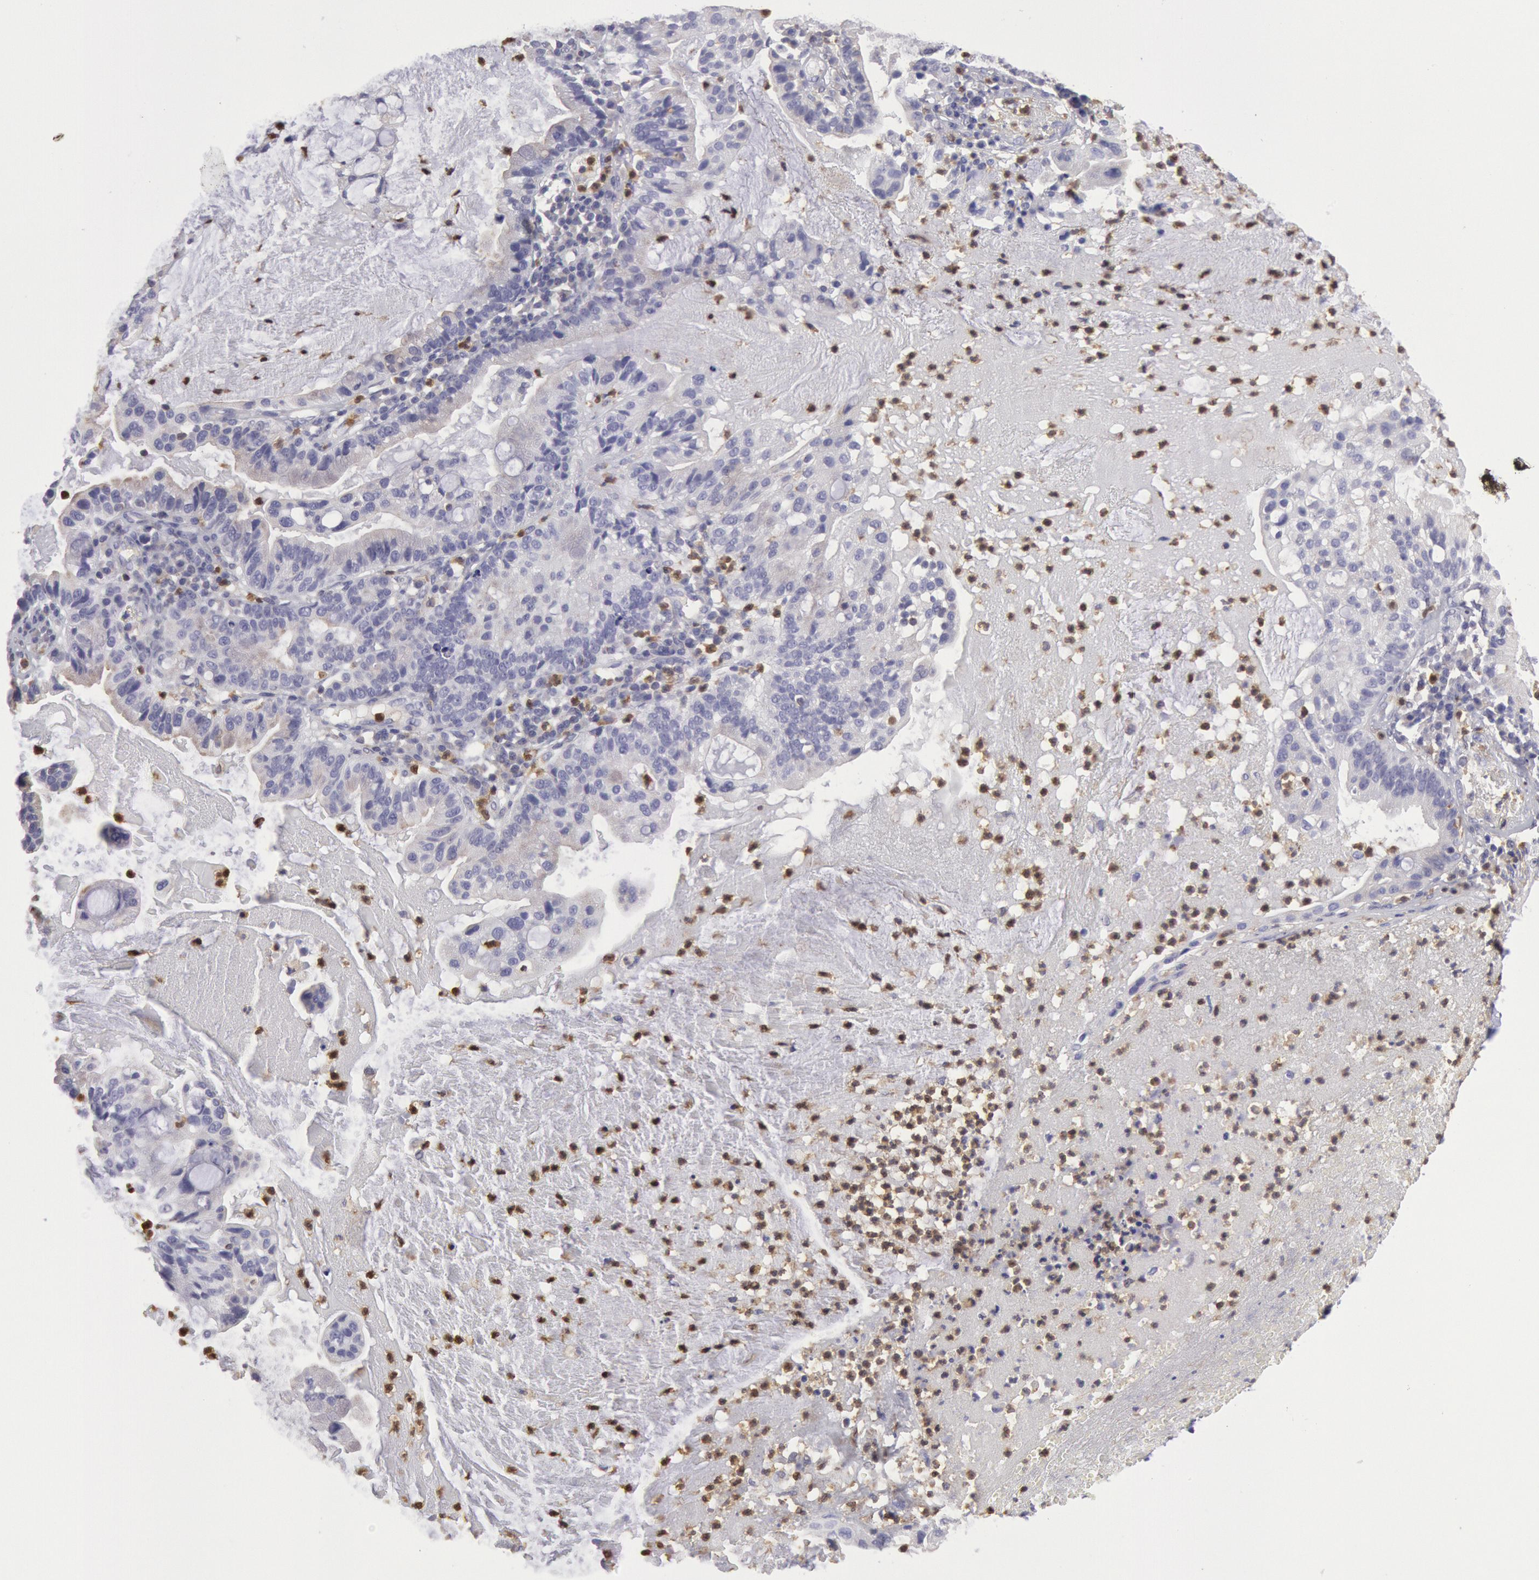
{"staining": {"intensity": "negative", "quantity": "none", "location": "none"}, "tissue": "cervical cancer", "cell_type": "Tumor cells", "image_type": "cancer", "snomed": [{"axis": "morphology", "description": "Adenocarcinoma, NOS"}, {"axis": "topography", "description": "Cervix"}], "caption": "This histopathology image is of cervical adenocarcinoma stained with IHC to label a protein in brown with the nuclei are counter-stained blue. There is no expression in tumor cells.", "gene": "RAB27A", "patient": {"sex": "female", "age": 41}}